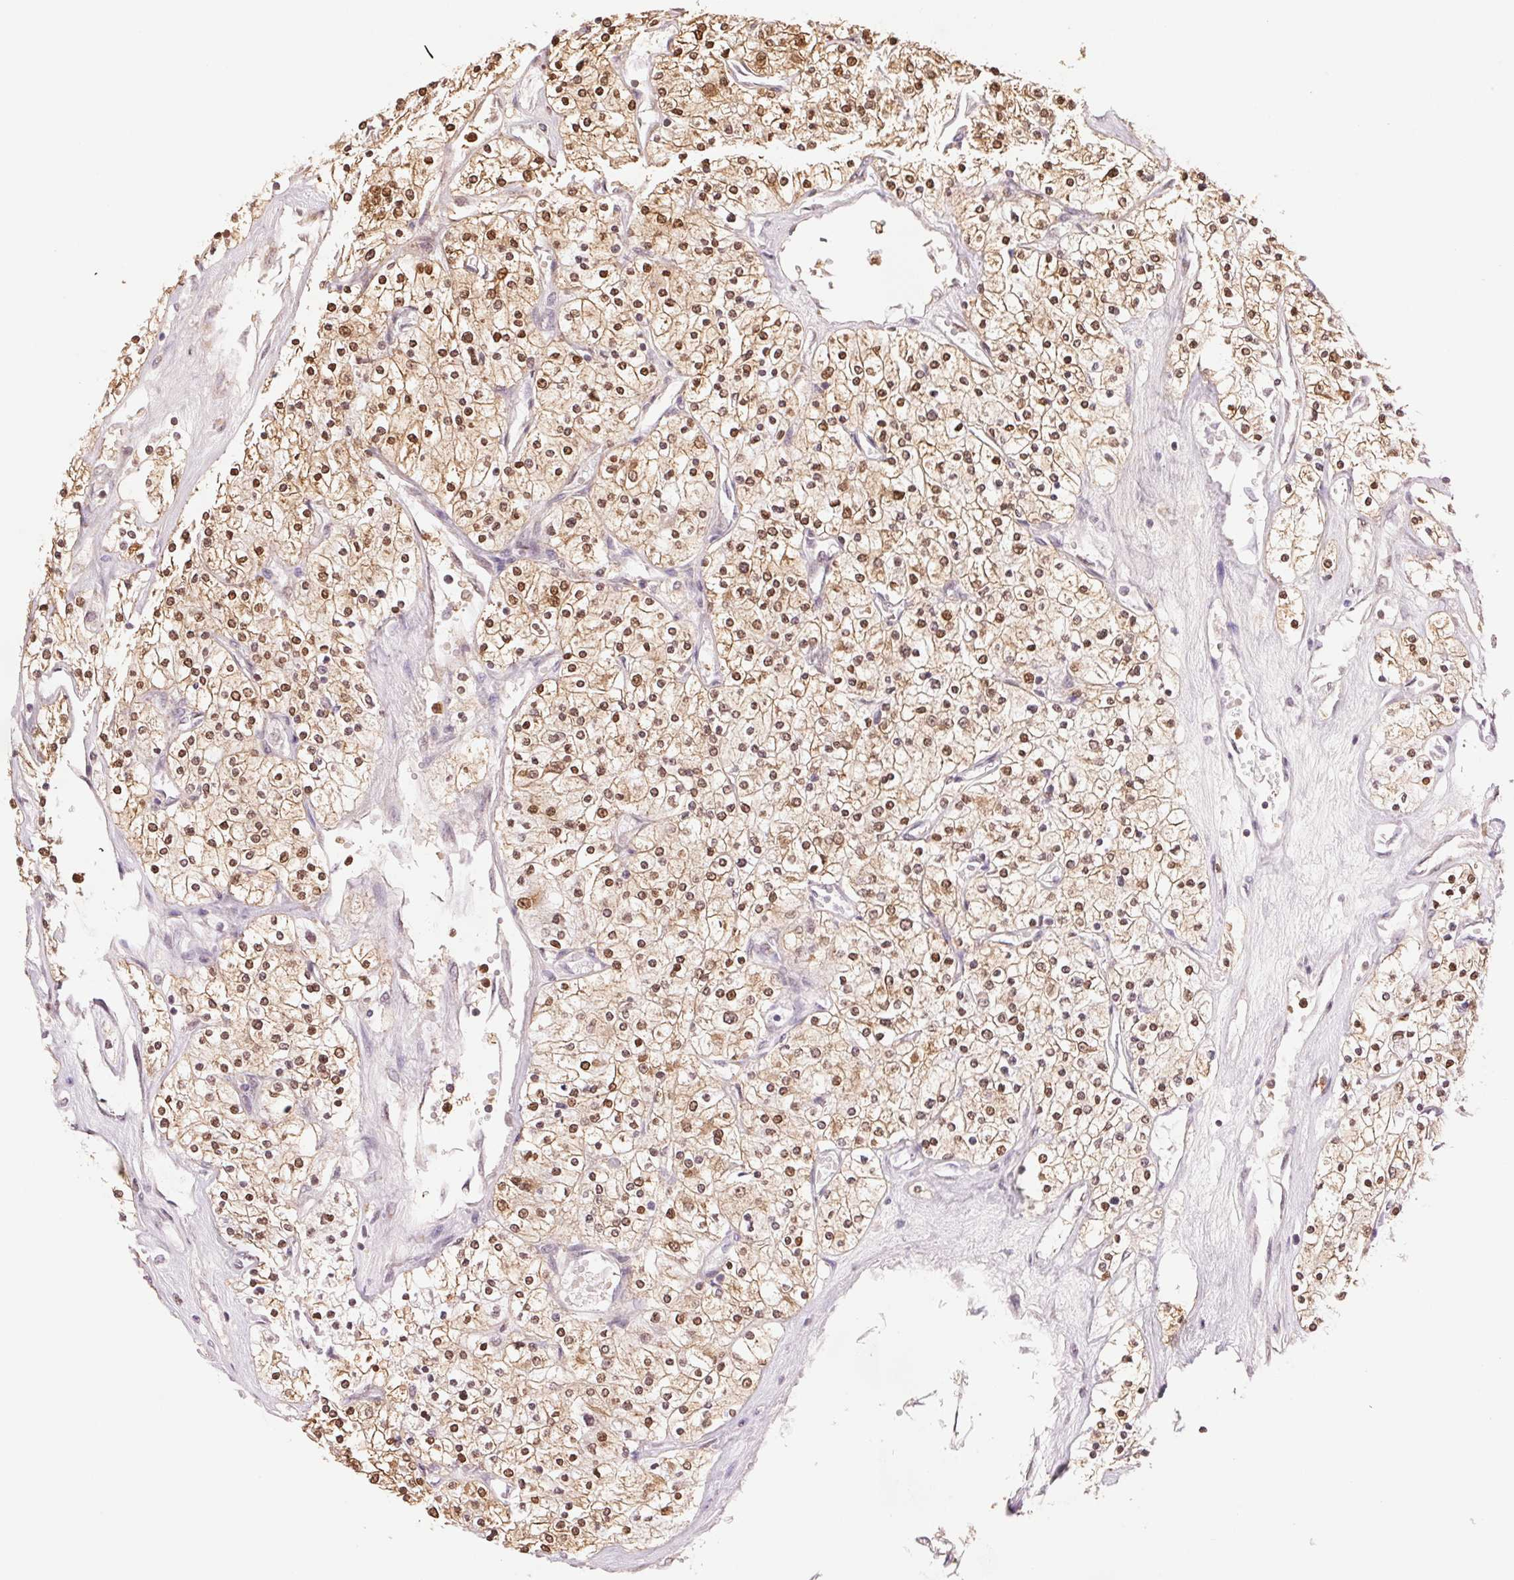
{"staining": {"intensity": "moderate", "quantity": ">75%", "location": "cytoplasmic/membranous,nuclear"}, "tissue": "renal cancer", "cell_type": "Tumor cells", "image_type": "cancer", "snomed": [{"axis": "morphology", "description": "Adenocarcinoma, NOS"}, {"axis": "topography", "description": "Kidney"}], "caption": "Renal cancer (adenocarcinoma) was stained to show a protein in brown. There is medium levels of moderate cytoplasmic/membranous and nuclear positivity in about >75% of tumor cells. (DAB (3,3'-diaminobenzidine) IHC with brightfield microscopy, high magnification).", "gene": "CDC123", "patient": {"sex": "male", "age": 80}}